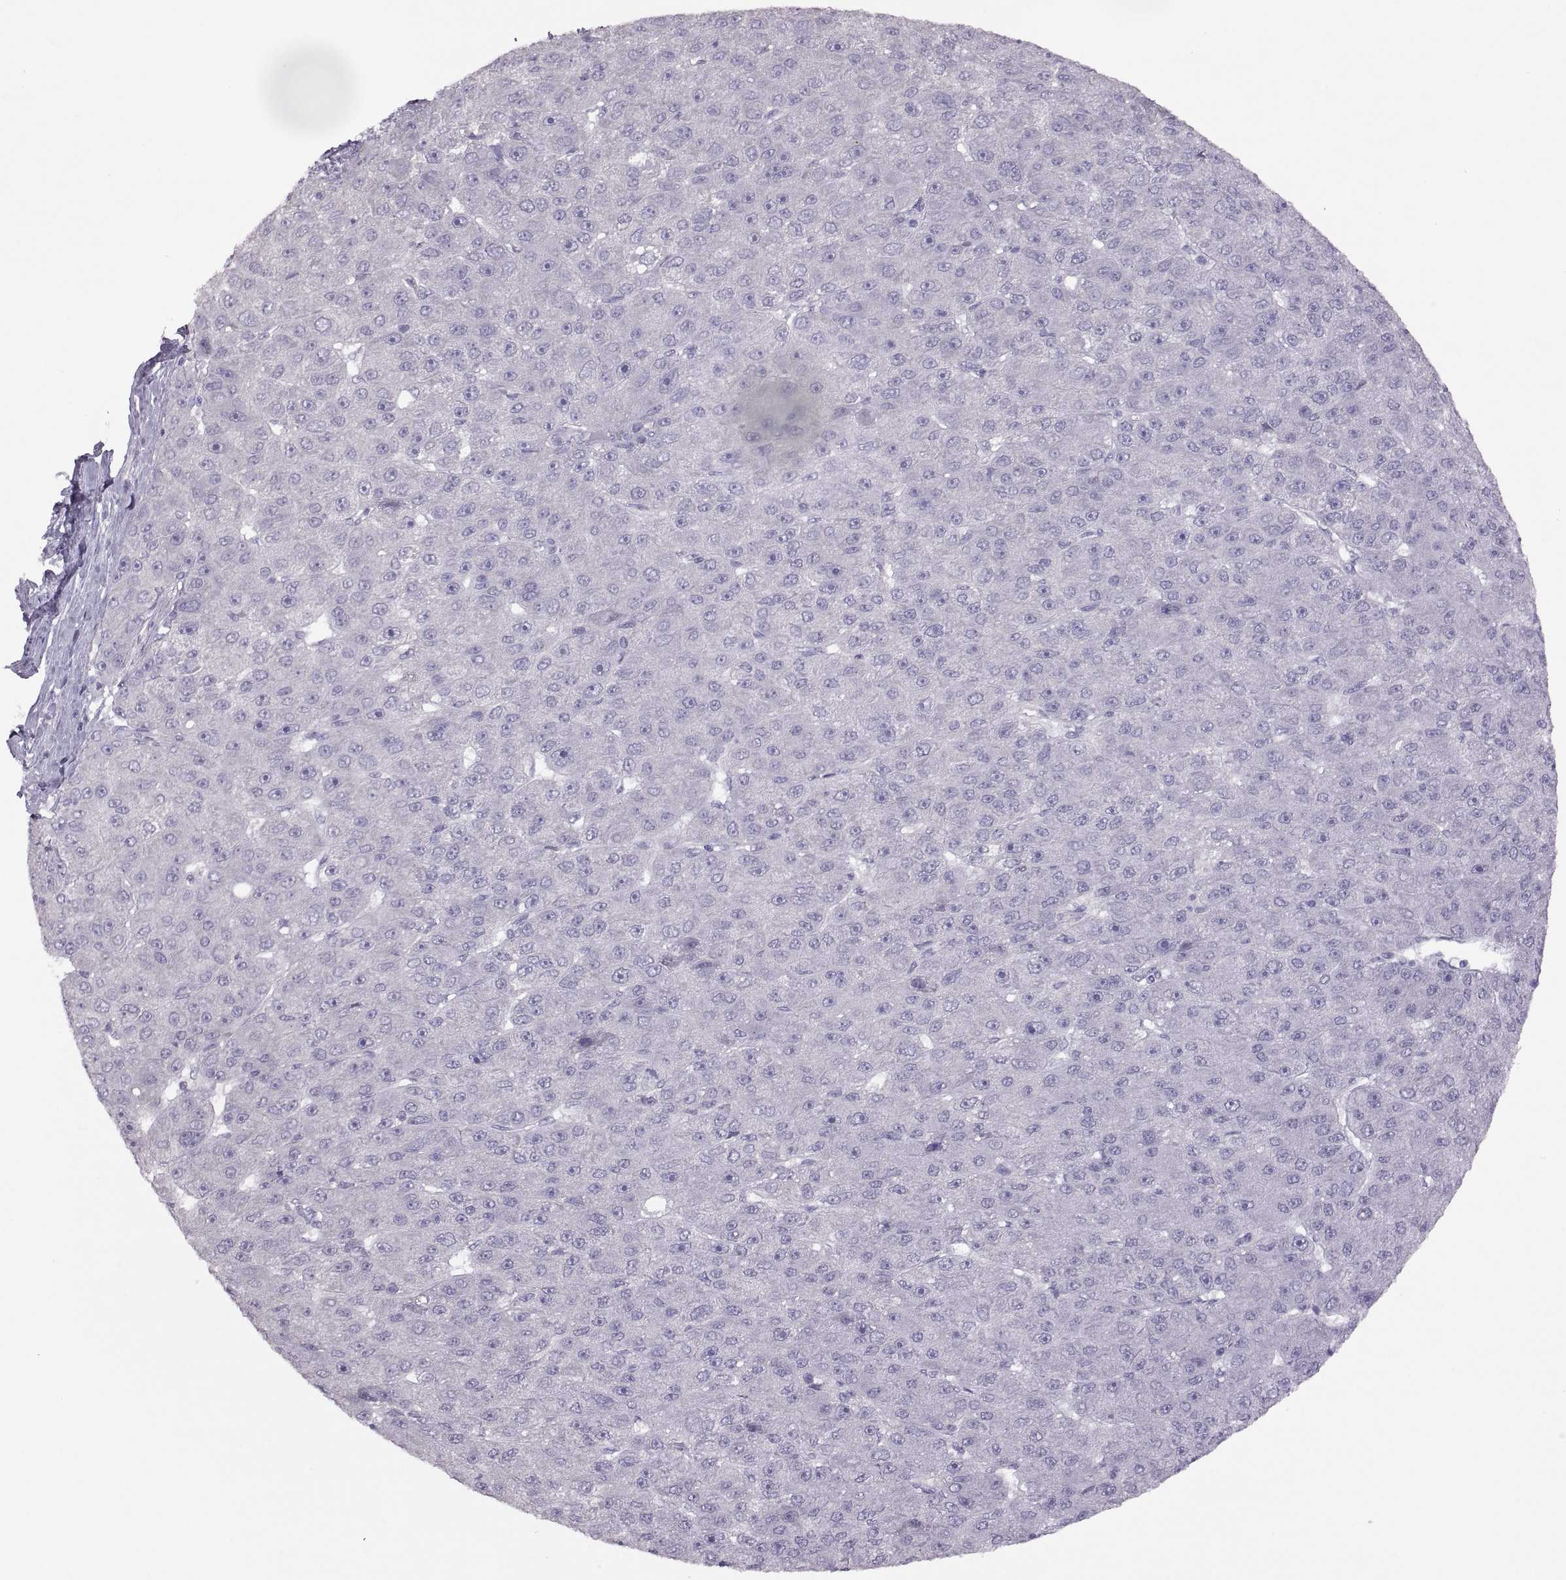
{"staining": {"intensity": "negative", "quantity": "none", "location": "none"}, "tissue": "liver cancer", "cell_type": "Tumor cells", "image_type": "cancer", "snomed": [{"axis": "morphology", "description": "Carcinoma, Hepatocellular, NOS"}, {"axis": "topography", "description": "Liver"}], "caption": "Tumor cells are negative for brown protein staining in liver cancer.", "gene": "TBX19", "patient": {"sex": "male", "age": 67}}